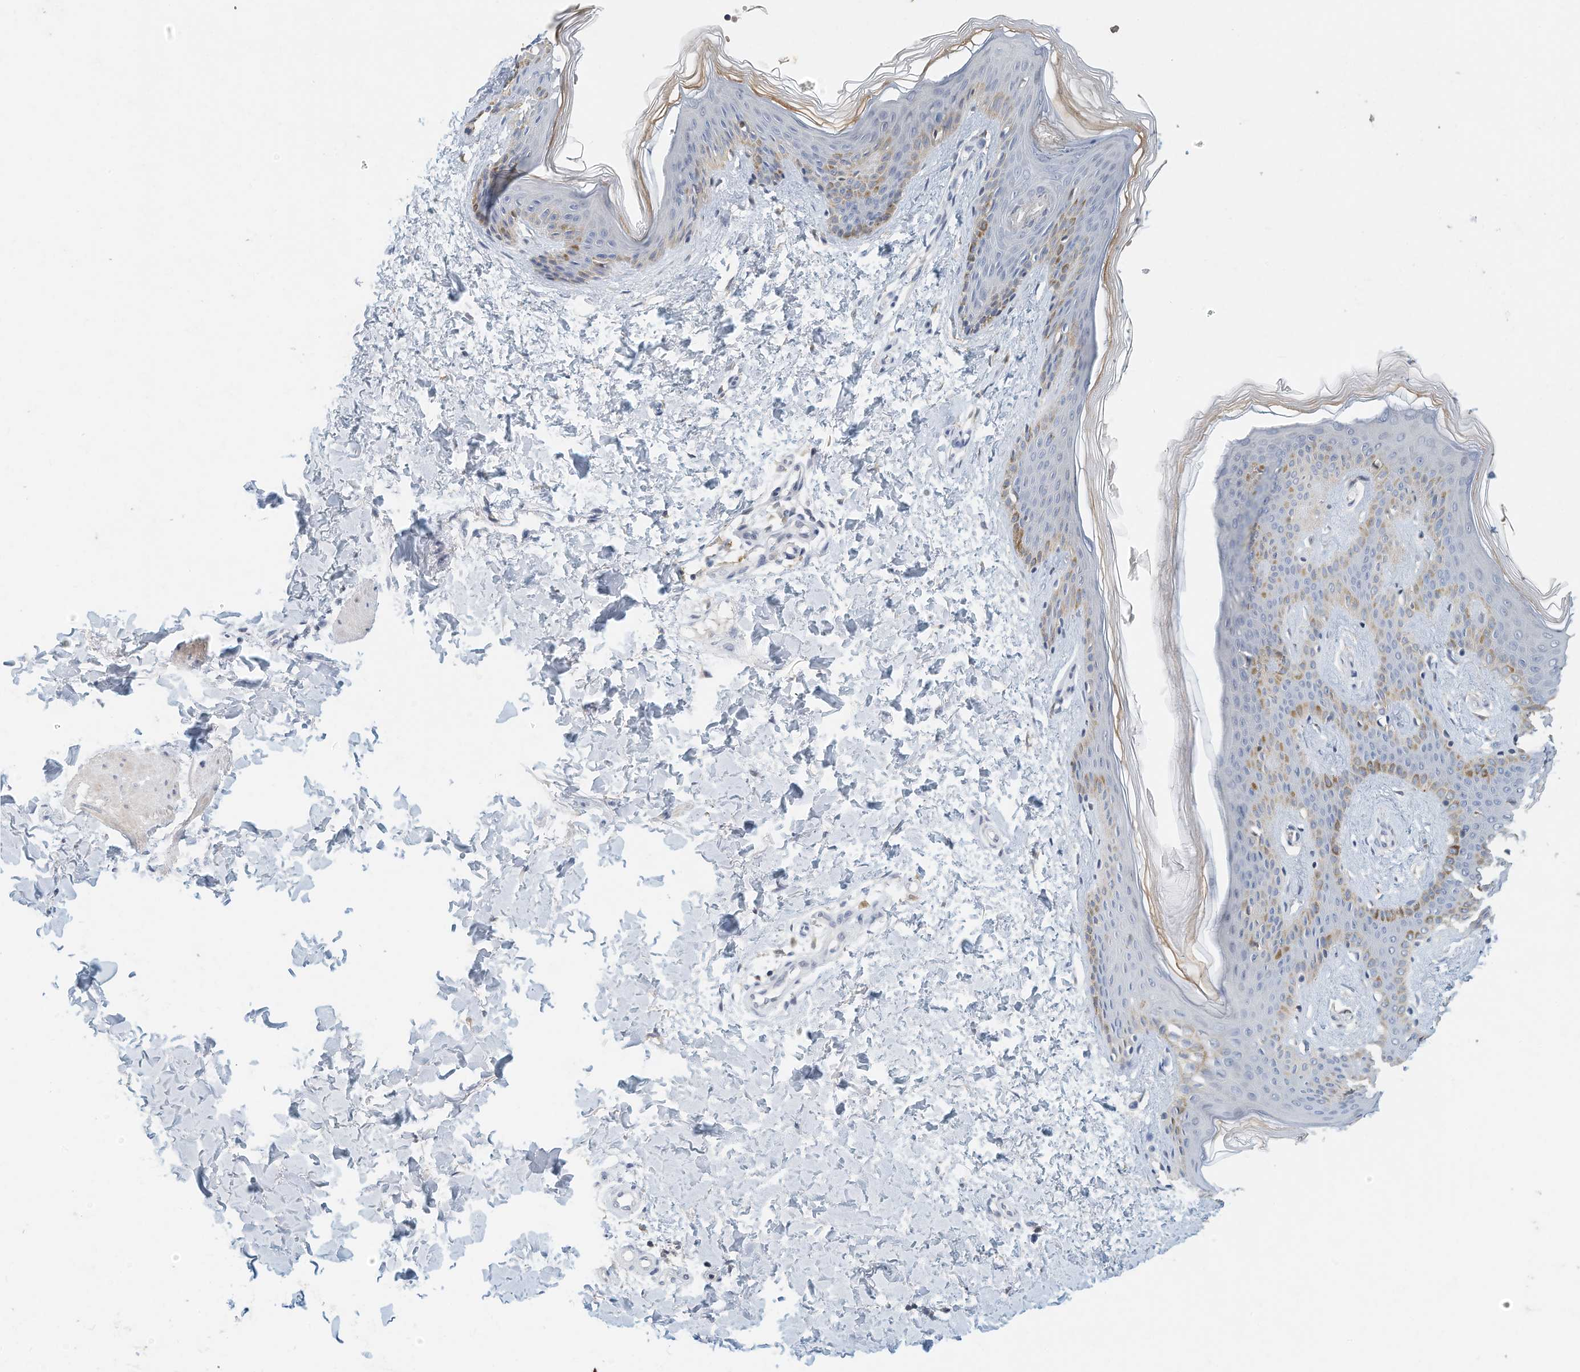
{"staining": {"intensity": "negative", "quantity": "none", "location": "none"}, "tissue": "skin", "cell_type": "Fibroblasts", "image_type": "normal", "snomed": [{"axis": "morphology", "description": "Normal tissue, NOS"}, {"axis": "morphology", "description": "Neoplasm, benign, NOS"}, {"axis": "topography", "description": "Skin"}, {"axis": "topography", "description": "Soft tissue"}], "caption": "DAB (3,3'-diaminobenzidine) immunohistochemical staining of normal human skin exhibits no significant staining in fibroblasts.", "gene": "MICAL1", "patient": {"sex": "male", "age": 26}}